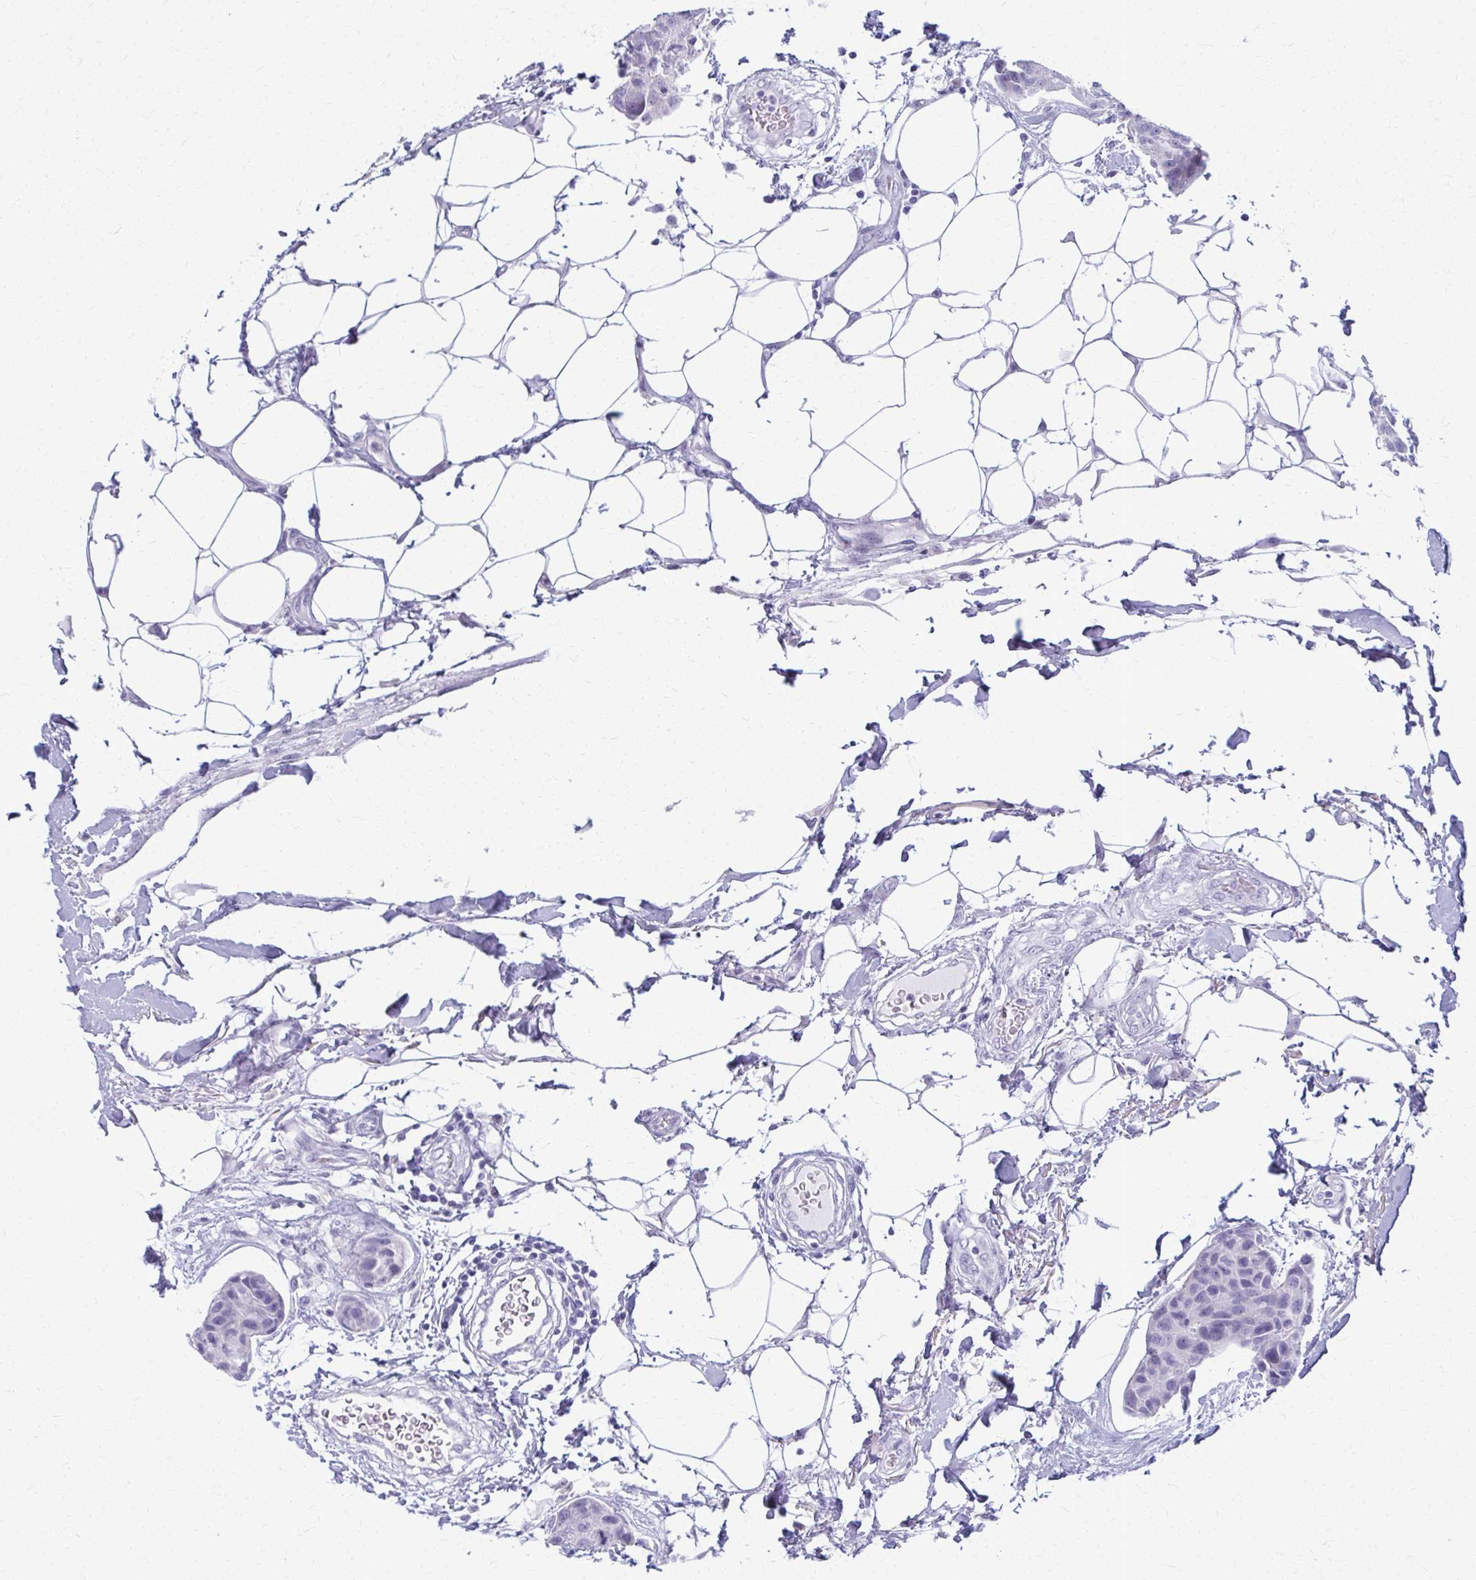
{"staining": {"intensity": "negative", "quantity": "none", "location": "none"}, "tissue": "breast cancer", "cell_type": "Tumor cells", "image_type": "cancer", "snomed": [{"axis": "morphology", "description": "Duct carcinoma"}, {"axis": "topography", "description": "Breast"}, {"axis": "topography", "description": "Lymph node"}], "caption": "Tumor cells are negative for protein expression in human breast intraductal carcinoma.", "gene": "ACSM2B", "patient": {"sex": "female", "age": 80}}